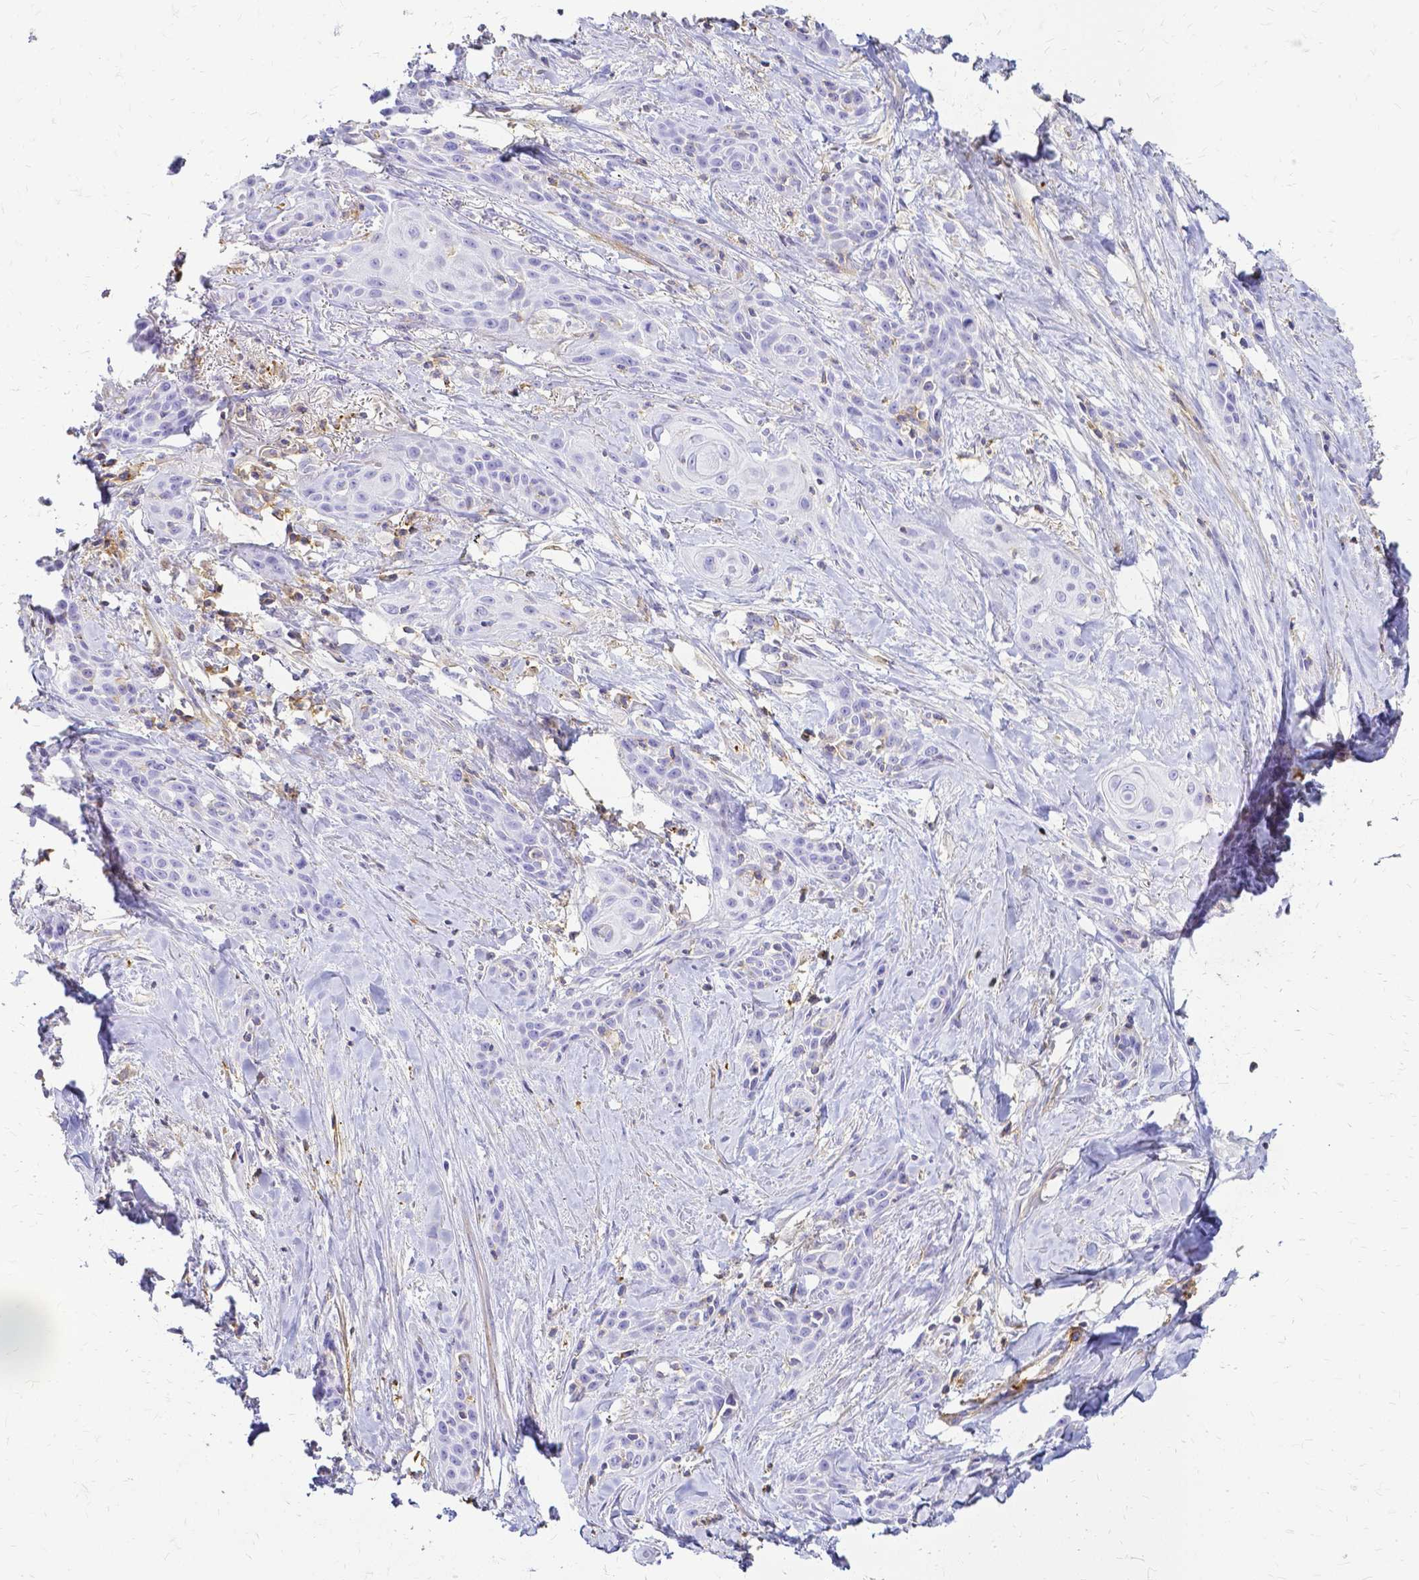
{"staining": {"intensity": "negative", "quantity": "none", "location": "none"}, "tissue": "skin cancer", "cell_type": "Tumor cells", "image_type": "cancer", "snomed": [{"axis": "morphology", "description": "Squamous cell carcinoma, NOS"}, {"axis": "topography", "description": "Skin"}, {"axis": "topography", "description": "Anal"}], "caption": "Tumor cells show no significant positivity in skin cancer (squamous cell carcinoma).", "gene": "HSPA12A", "patient": {"sex": "male", "age": 64}}